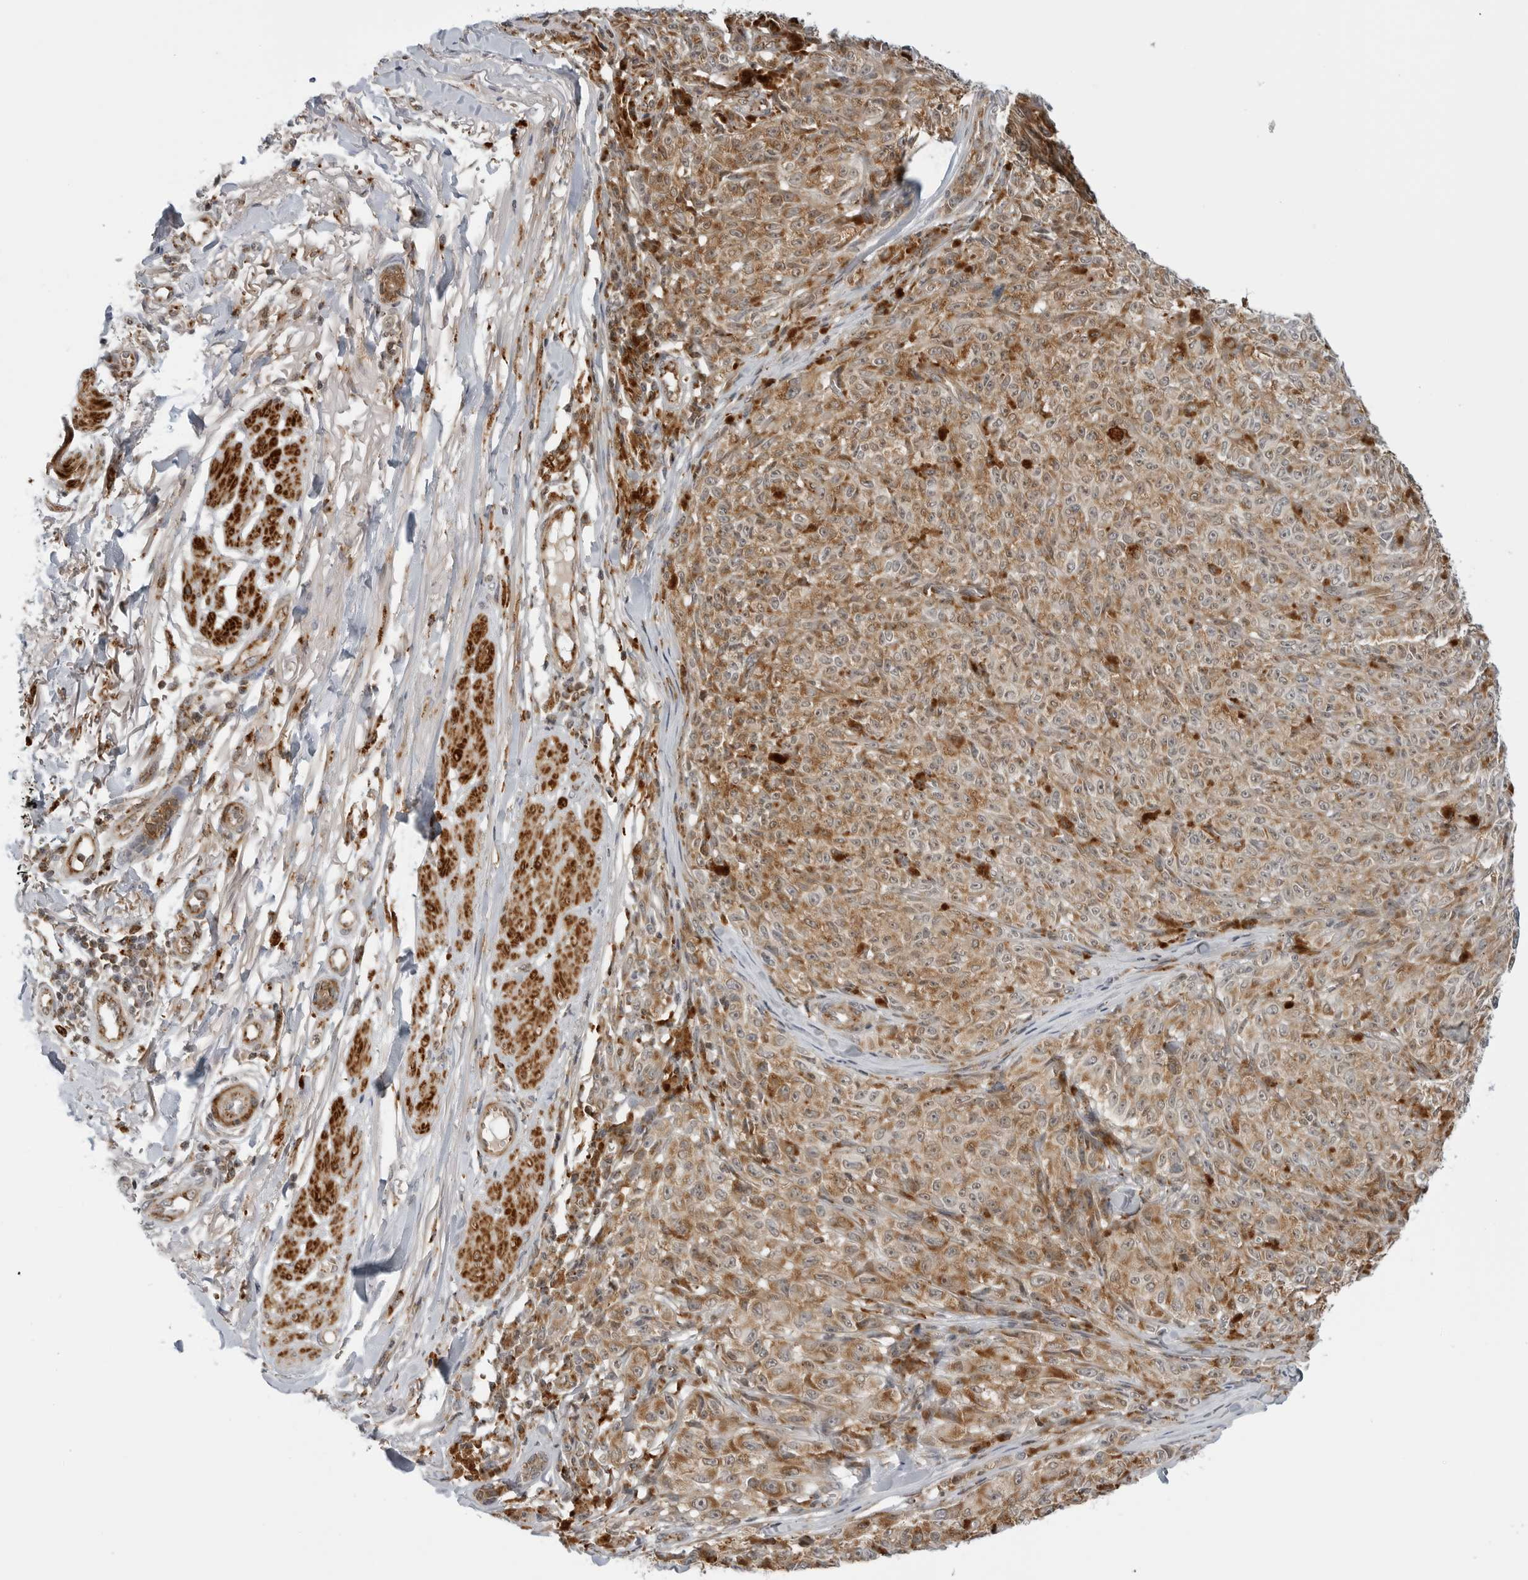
{"staining": {"intensity": "moderate", "quantity": ">75%", "location": "cytoplasmic/membranous"}, "tissue": "melanoma", "cell_type": "Tumor cells", "image_type": "cancer", "snomed": [{"axis": "morphology", "description": "Malignant melanoma, NOS"}, {"axis": "topography", "description": "Skin"}], "caption": "Brown immunohistochemical staining in human malignant melanoma shows moderate cytoplasmic/membranous expression in approximately >75% of tumor cells.", "gene": "PEX2", "patient": {"sex": "female", "age": 82}}